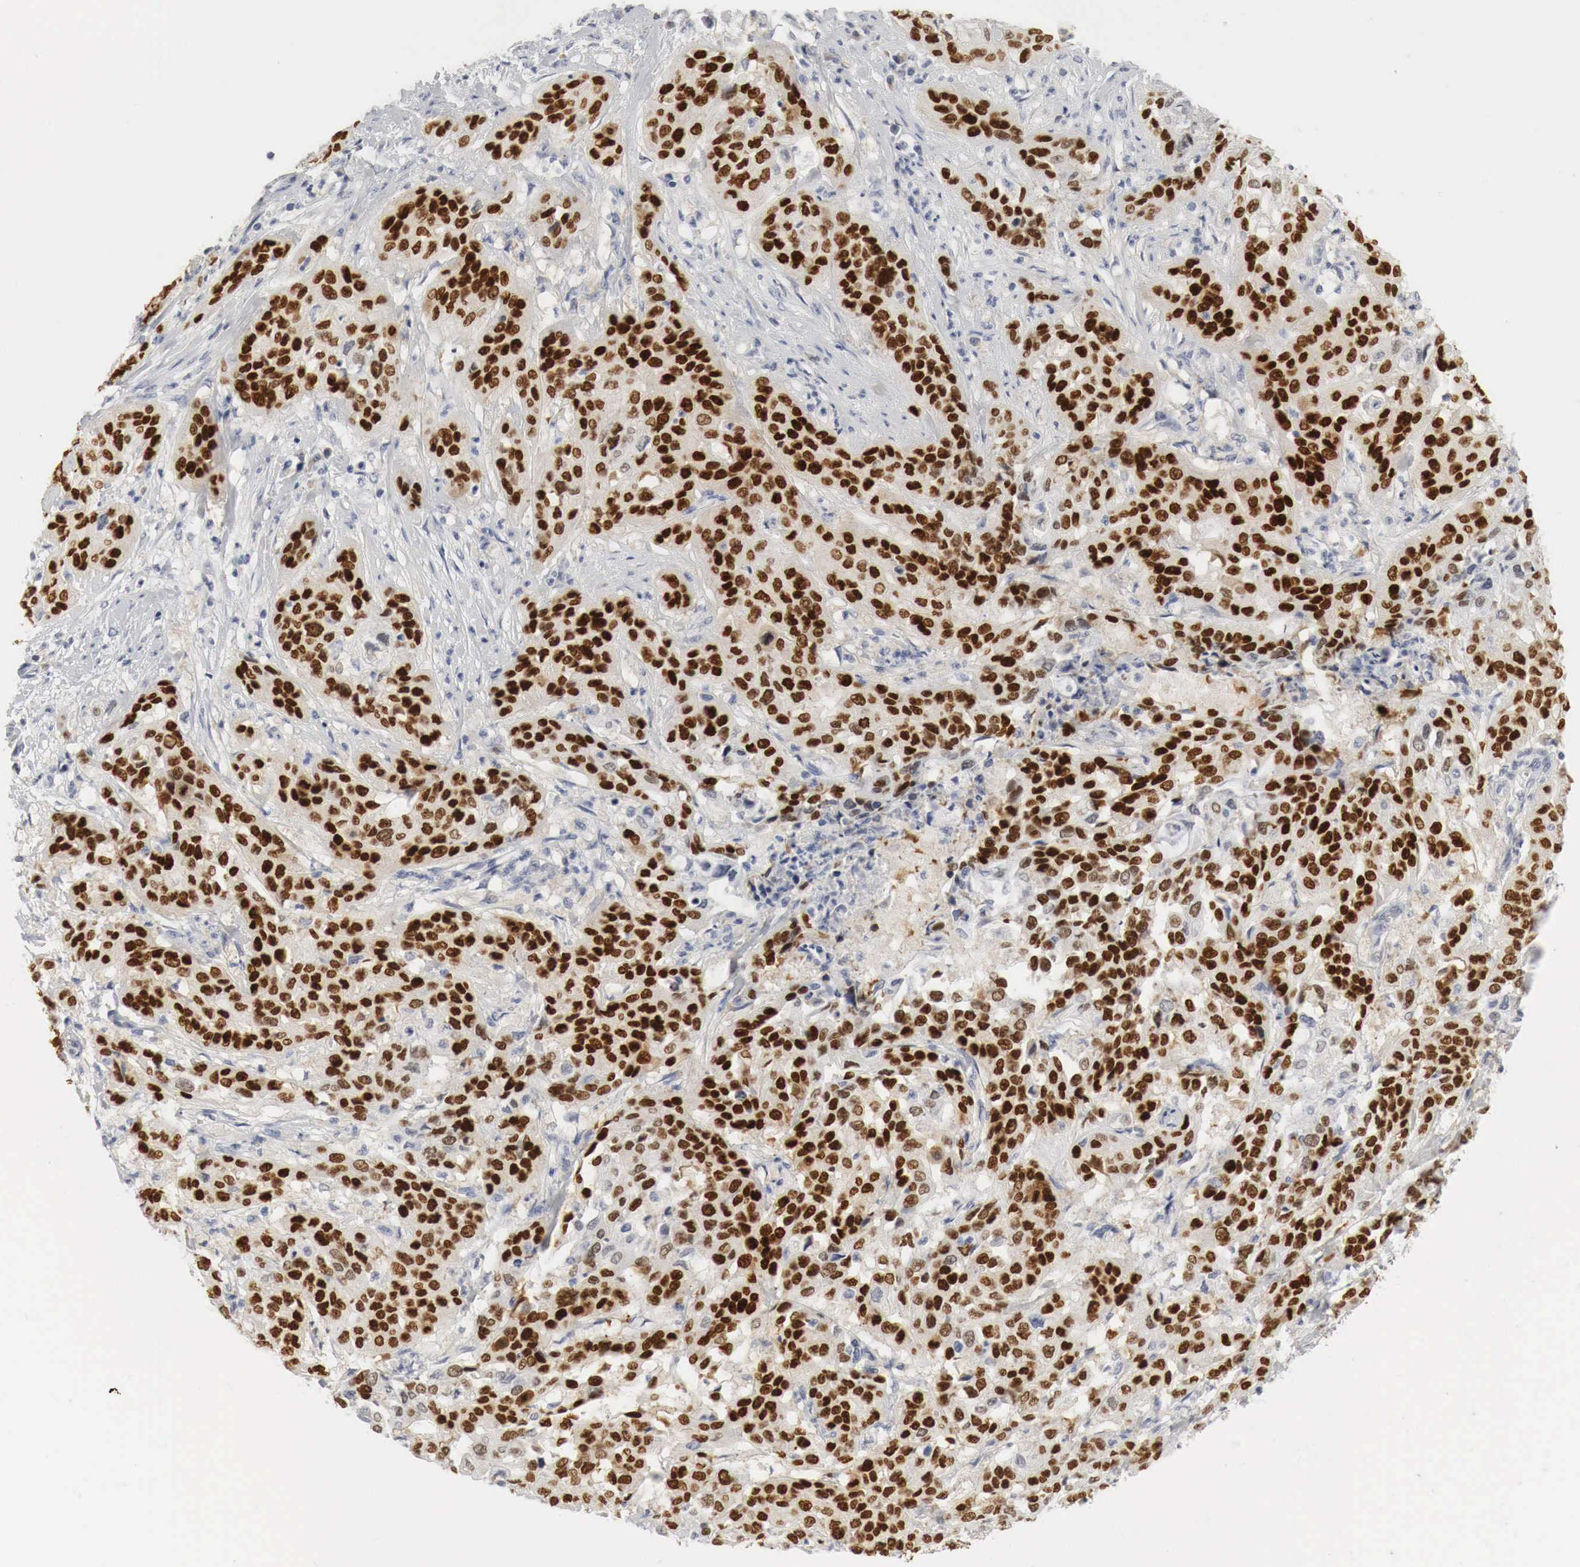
{"staining": {"intensity": "strong", "quantity": ">75%", "location": "nuclear"}, "tissue": "cervical cancer", "cell_type": "Tumor cells", "image_type": "cancer", "snomed": [{"axis": "morphology", "description": "Squamous cell carcinoma, NOS"}, {"axis": "topography", "description": "Cervix"}], "caption": "Strong nuclear staining for a protein is identified in approximately >75% of tumor cells of cervical cancer (squamous cell carcinoma) using IHC.", "gene": "TP63", "patient": {"sex": "female", "age": 41}}